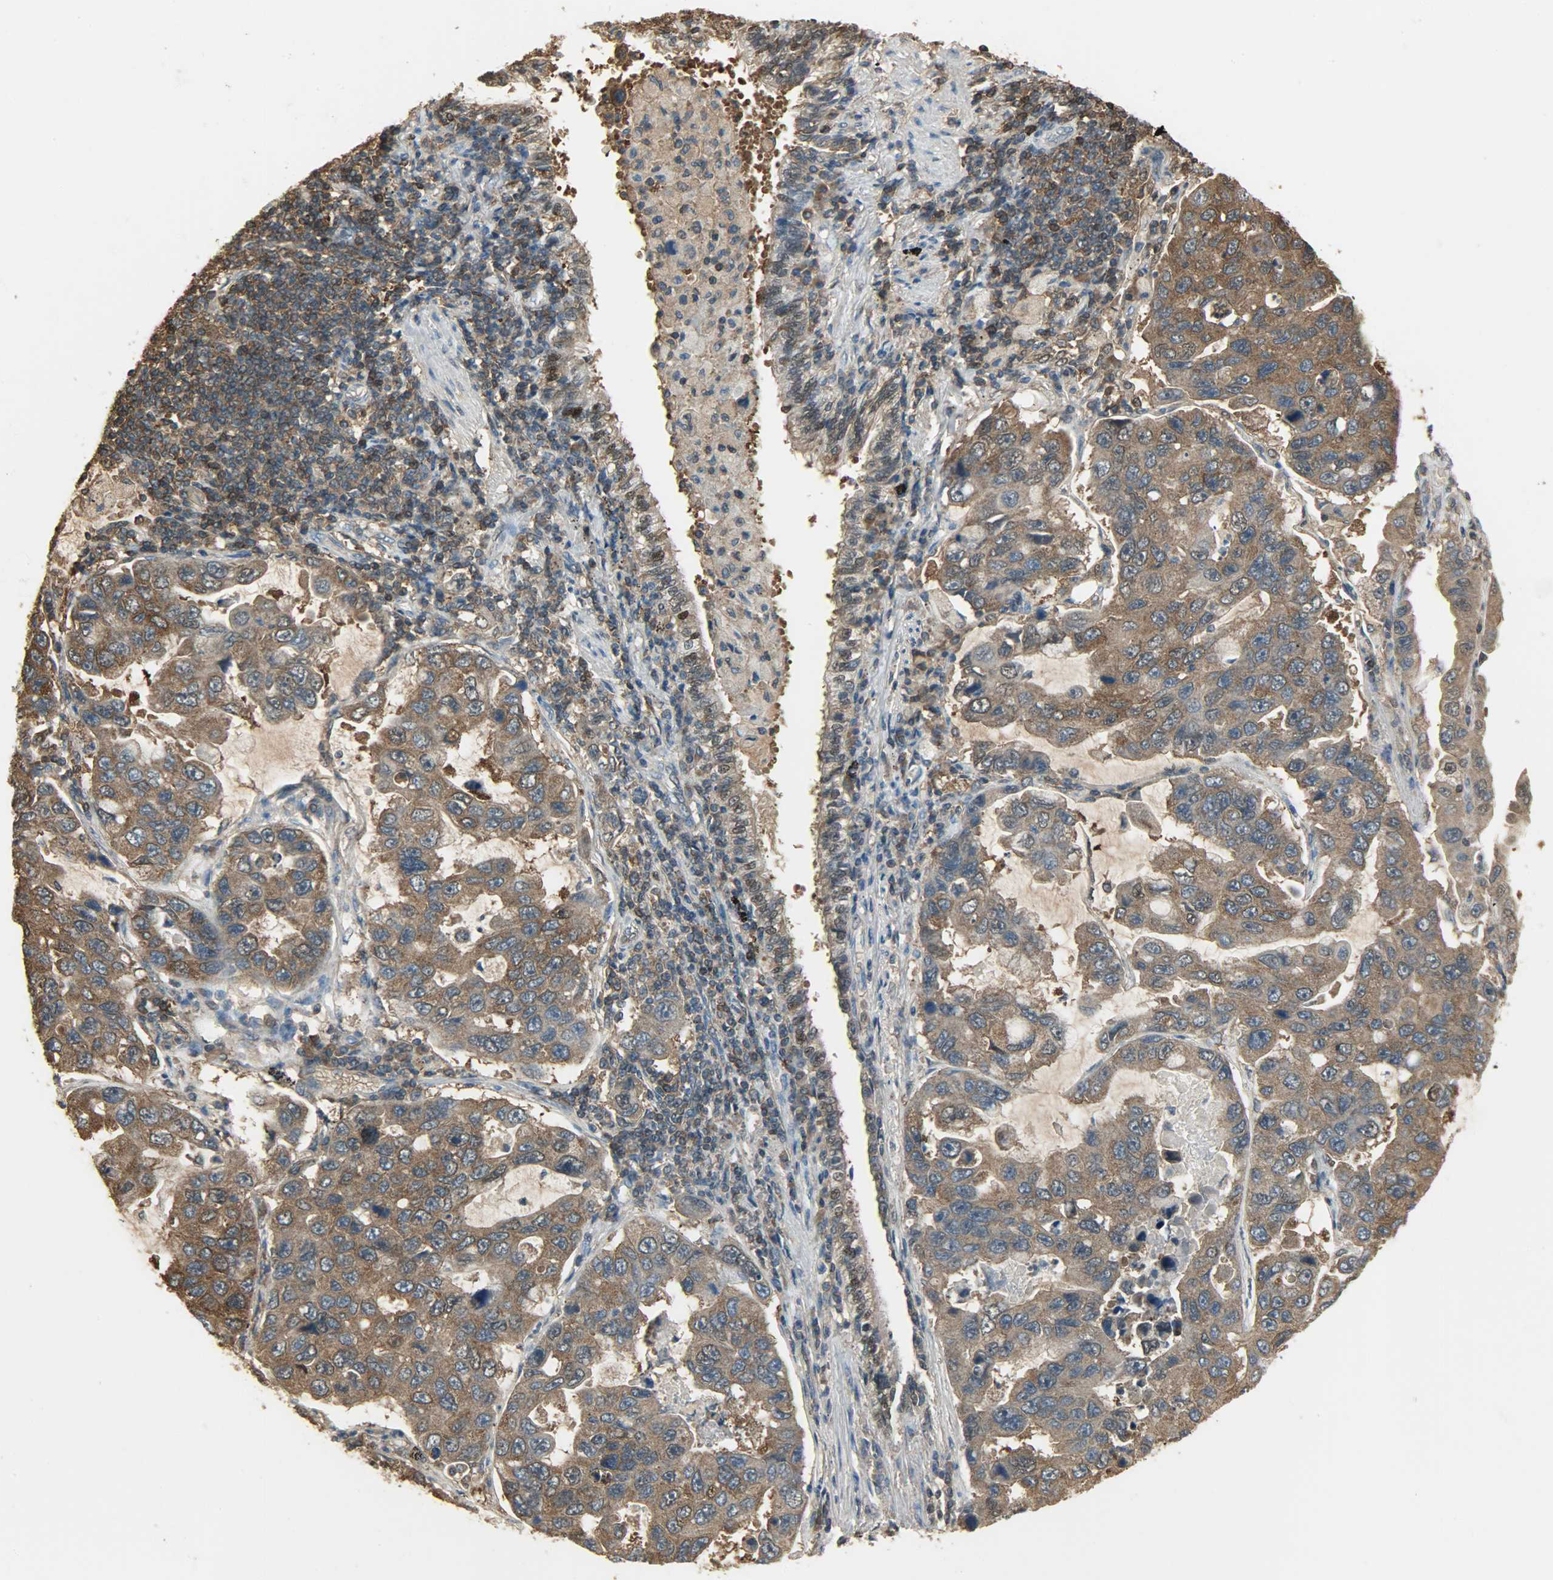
{"staining": {"intensity": "moderate", "quantity": ">75%", "location": "cytoplasmic/membranous"}, "tissue": "lung cancer", "cell_type": "Tumor cells", "image_type": "cancer", "snomed": [{"axis": "morphology", "description": "Adenocarcinoma, NOS"}, {"axis": "topography", "description": "Lung"}], "caption": "Human lung cancer stained with a protein marker demonstrates moderate staining in tumor cells.", "gene": "LDHB", "patient": {"sex": "male", "age": 64}}